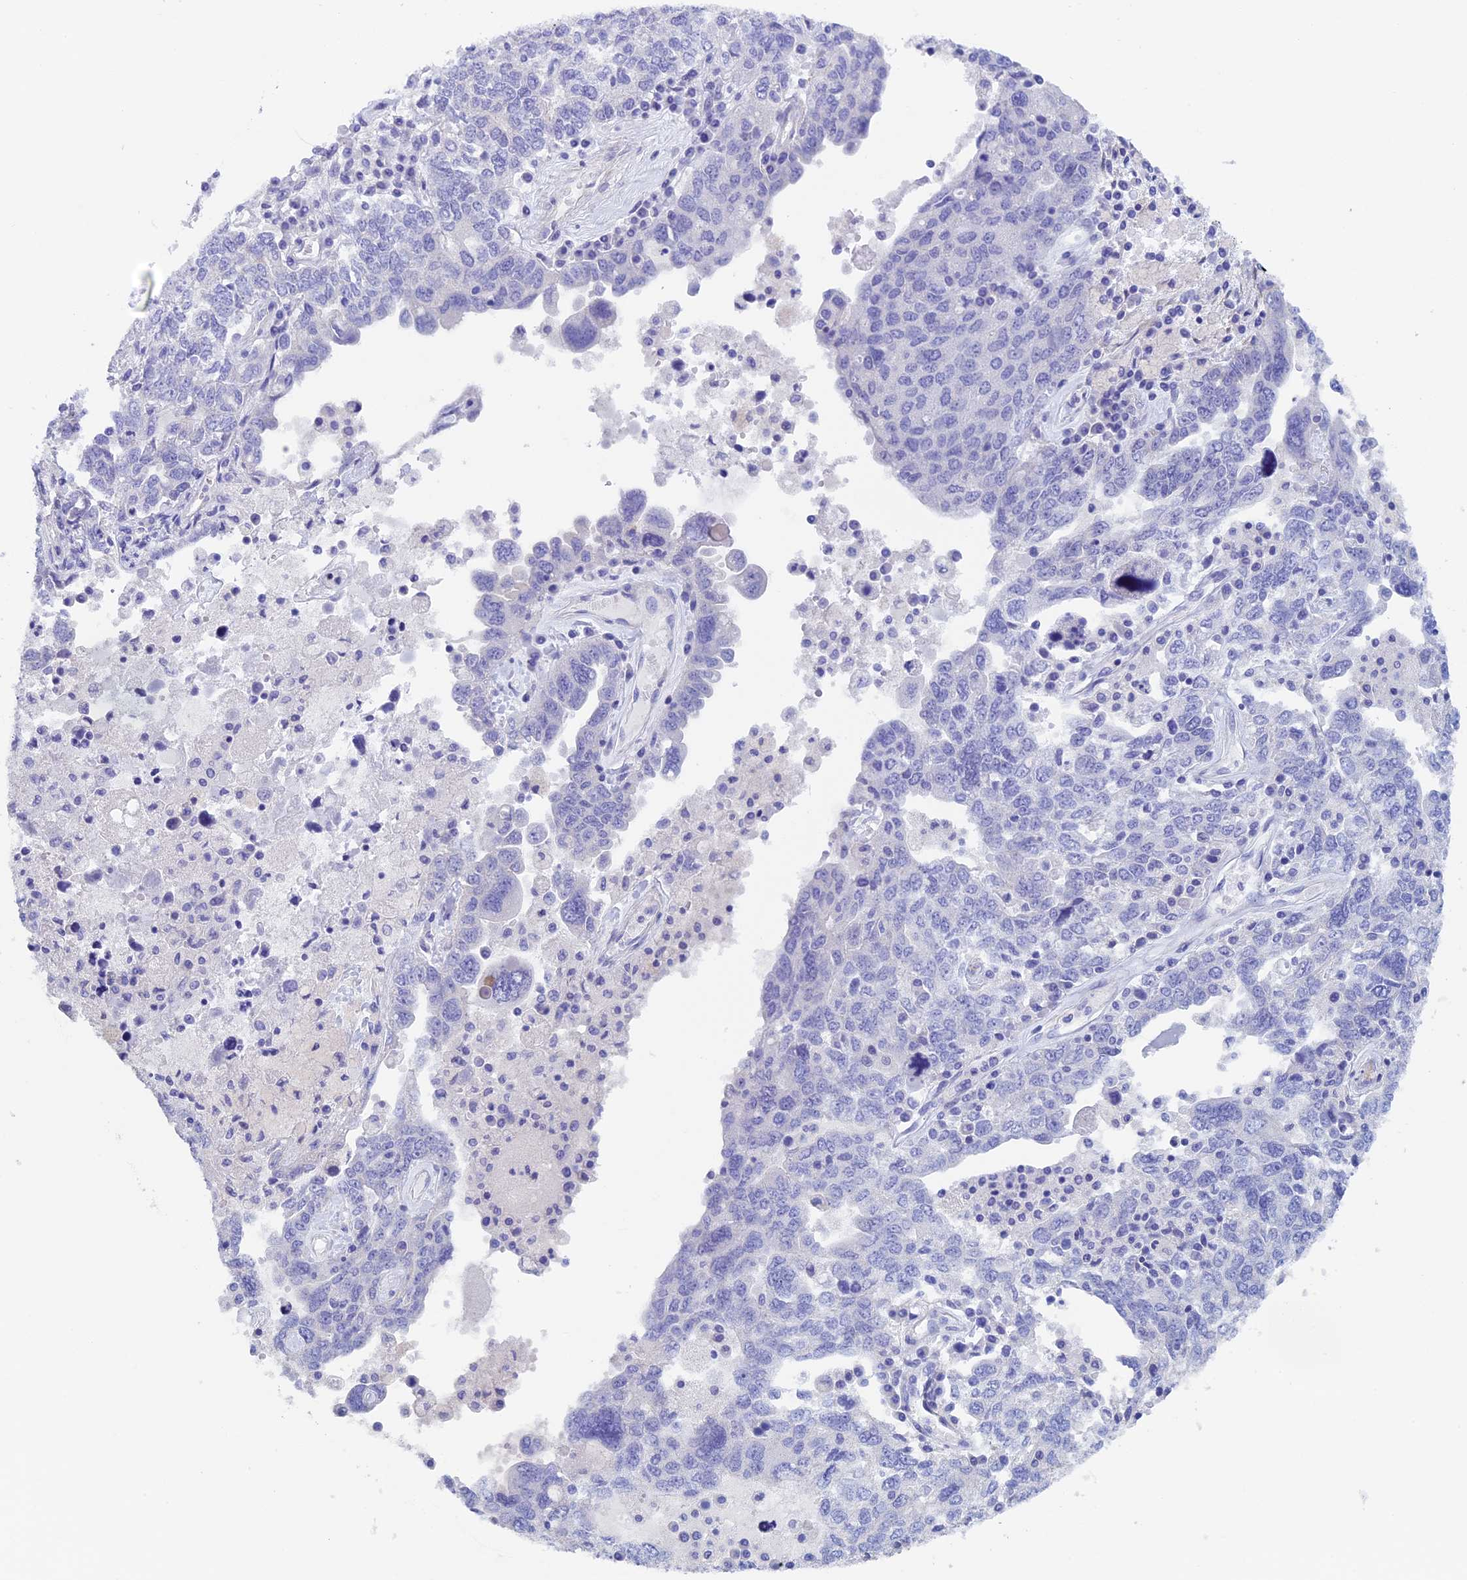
{"staining": {"intensity": "negative", "quantity": "none", "location": "none"}, "tissue": "ovarian cancer", "cell_type": "Tumor cells", "image_type": "cancer", "snomed": [{"axis": "morphology", "description": "Carcinoma, endometroid"}, {"axis": "topography", "description": "Ovary"}], "caption": "Tumor cells are negative for protein expression in human endometroid carcinoma (ovarian).", "gene": "ADH7", "patient": {"sex": "female", "age": 62}}